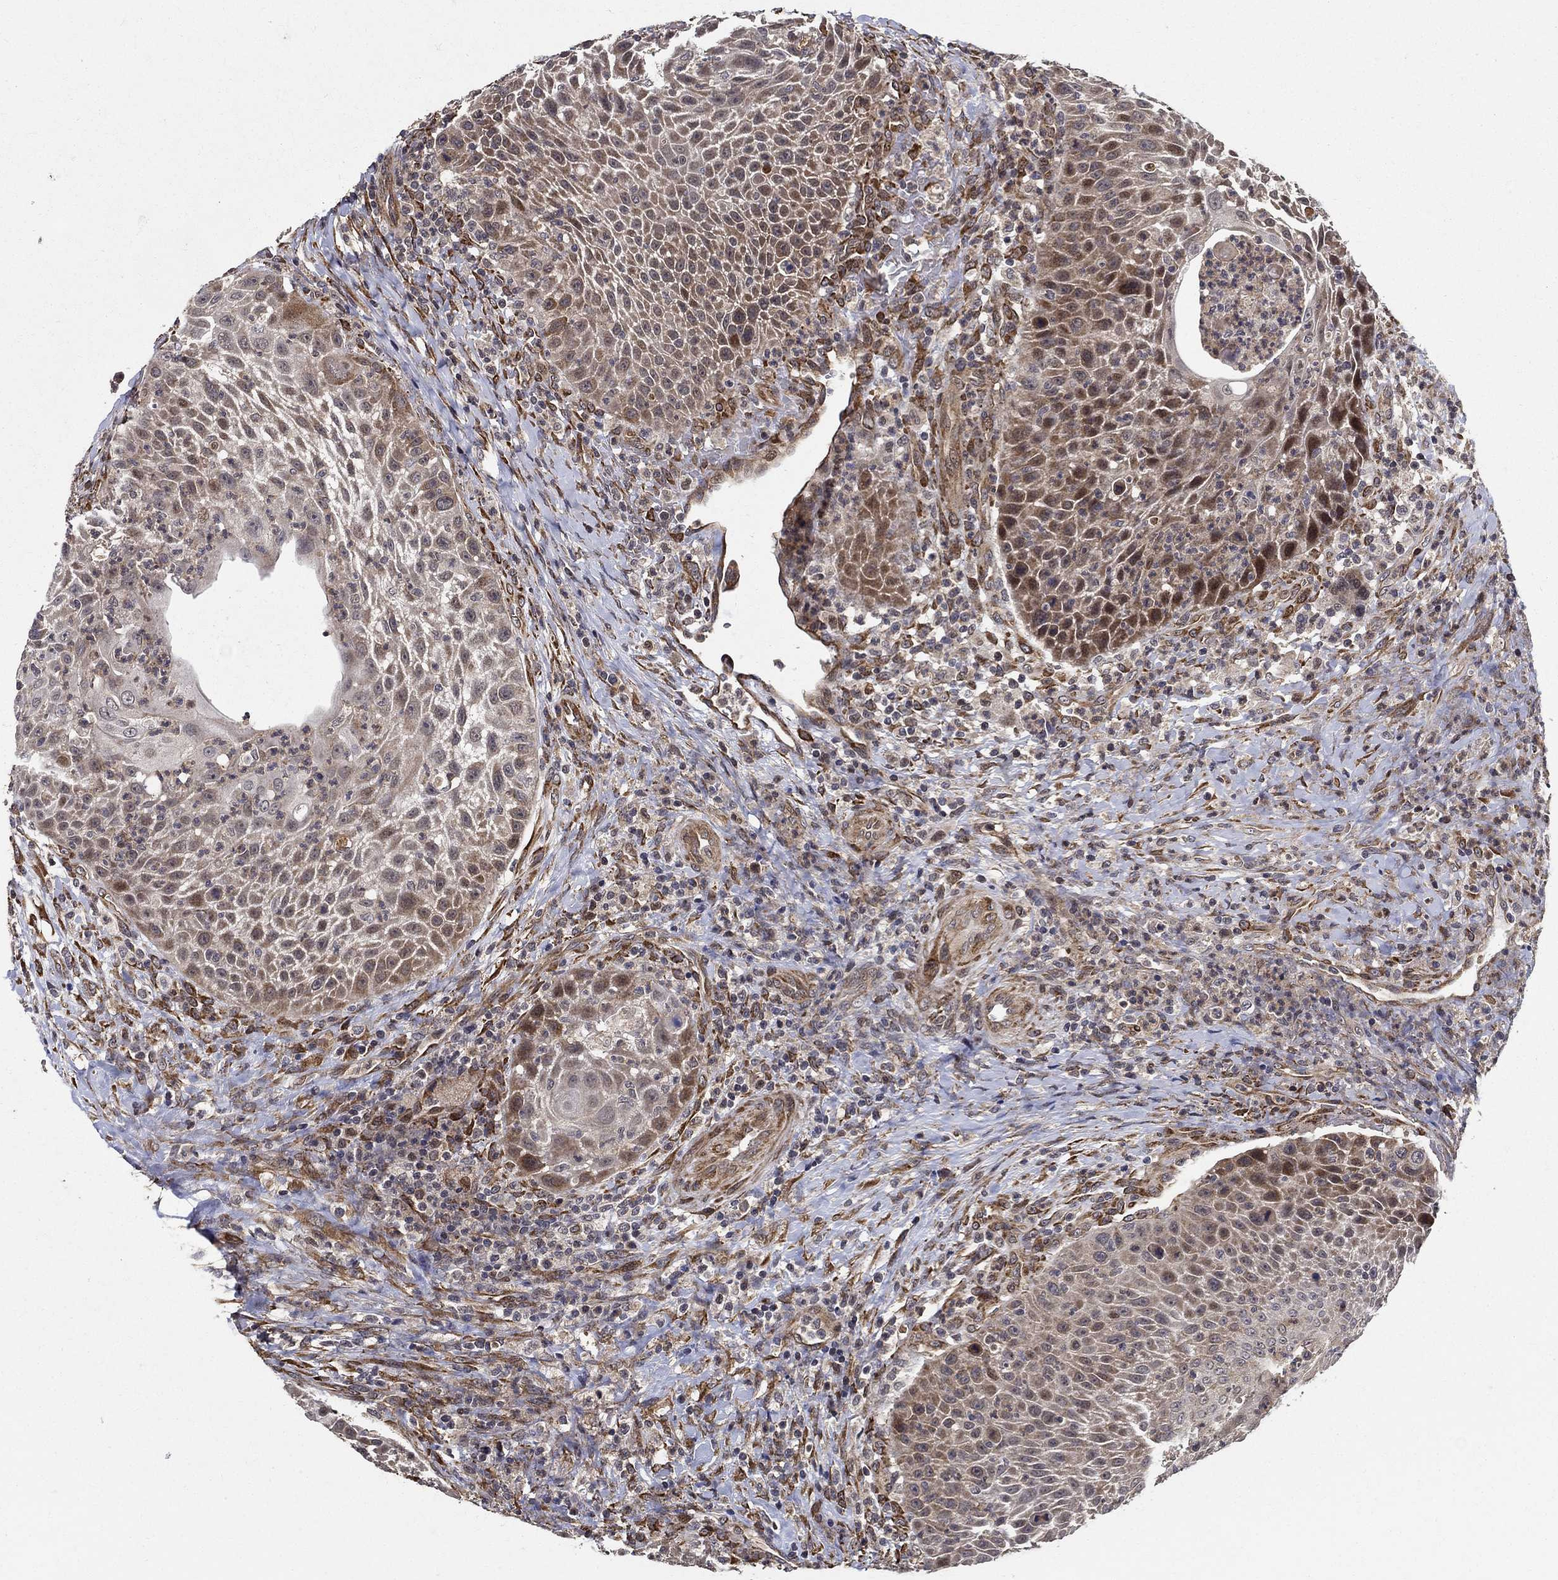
{"staining": {"intensity": "strong", "quantity": "<25%", "location": "nuclear"}, "tissue": "head and neck cancer", "cell_type": "Tumor cells", "image_type": "cancer", "snomed": [{"axis": "morphology", "description": "Squamous cell carcinoma, NOS"}, {"axis": "topography", "description": "Head-Neck"}], "caption": "Immunohistochemical staining of human head and neck squamous cell carcinoma displays medium levels of strong nuclear positivity in approximately <25% of tumor cells.", "gene": "ZNF594", "patient": {"sex": "male", "age": 69}}